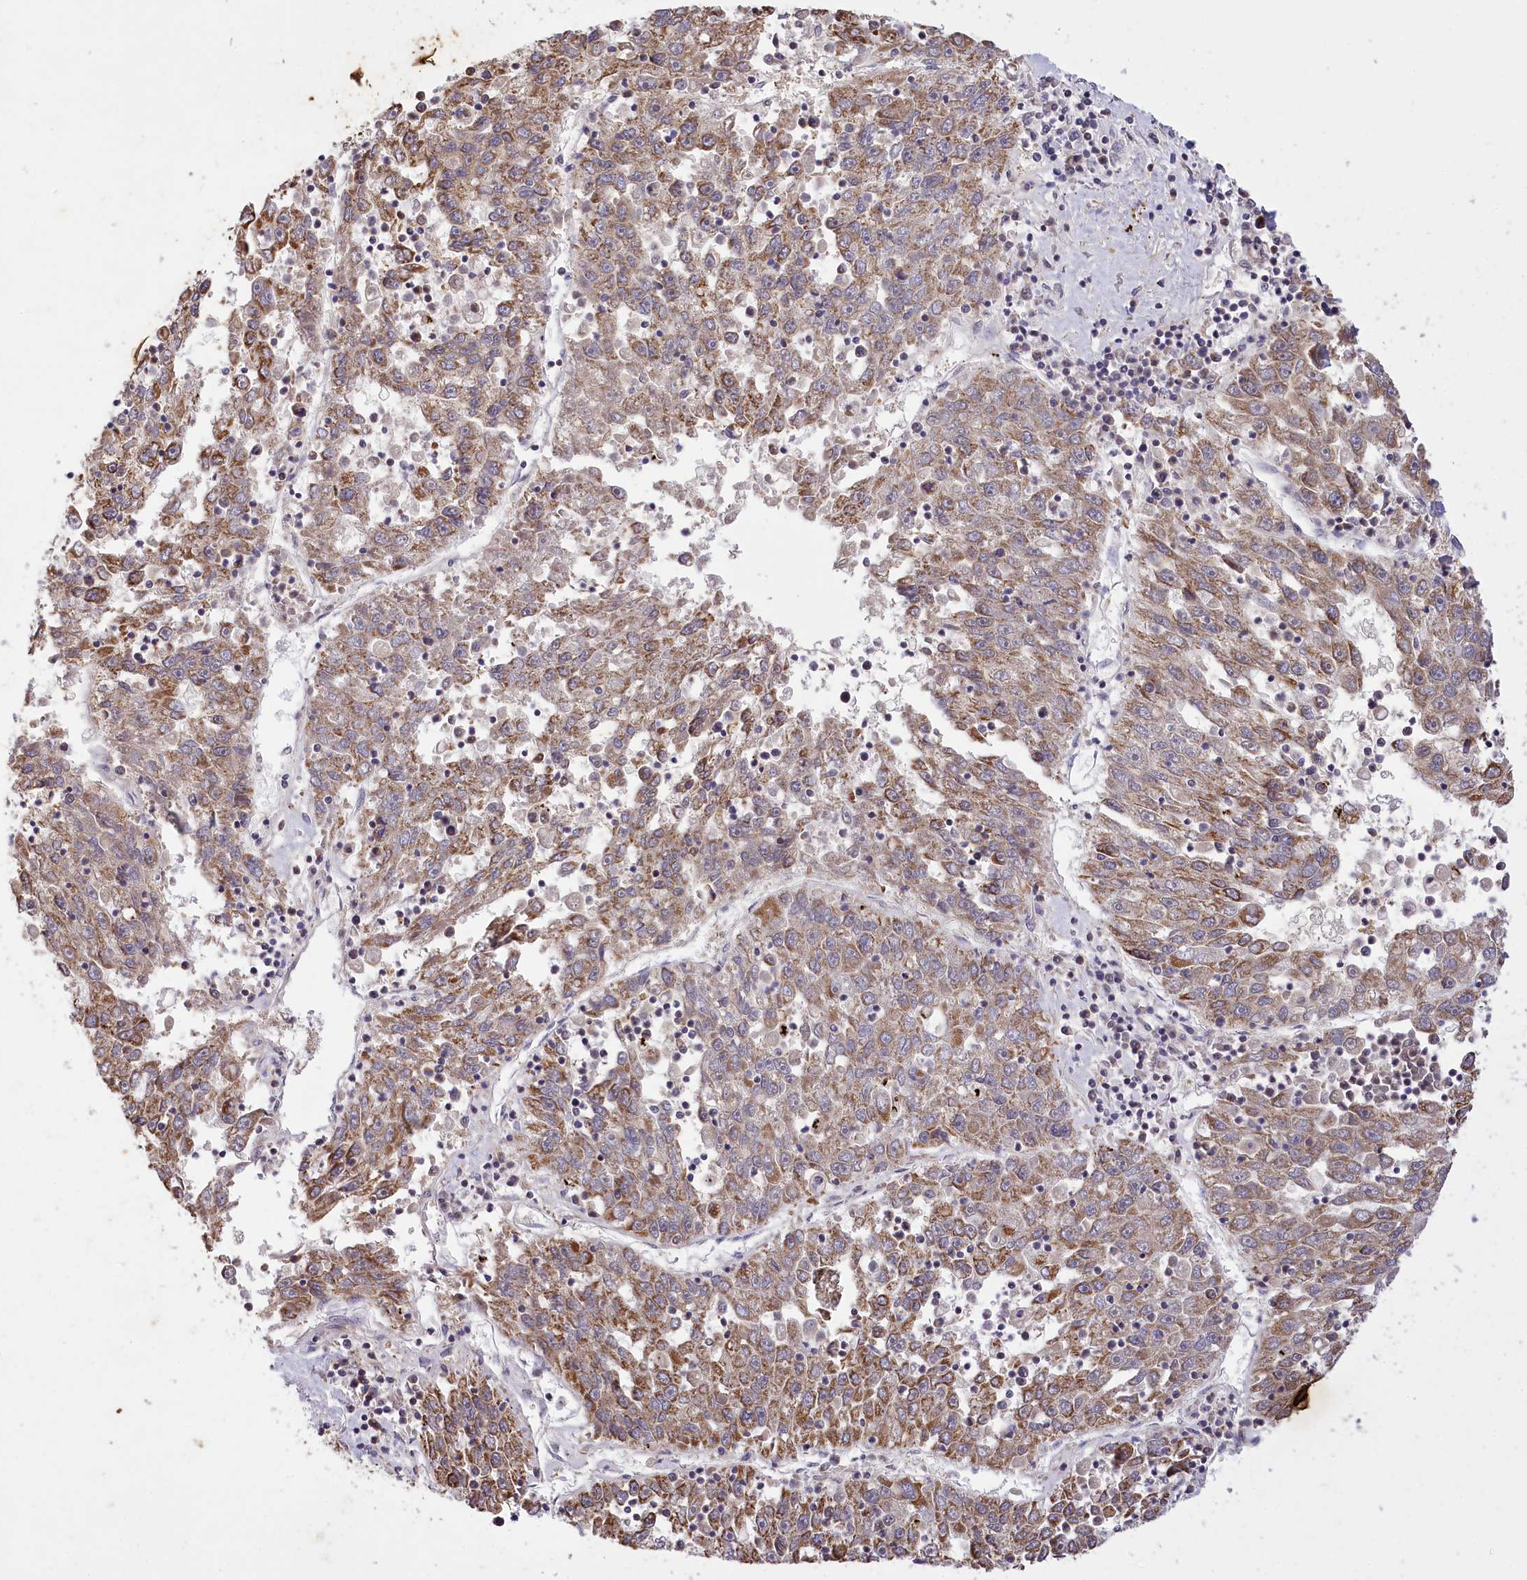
{"staining": {"intensity": "moderate", "quantity": ">75%", "location": "cytoplasmic/membranous"}, "tissue": "liver cancer", "cell_type": "Tumor cells", "image_type": "cancer", "snomed": [{"axis": "morphology", "description": "Carcinoma, Hepatocellular, NOS"}, {"axis": "topography", "description": "Liver"}], "caption": "Tumor cells reveal medium levels of moderate cytoplasmic/membranous expression in about >75% of cells in hepatocellular carcinoma (liver).", "gene": "CARD19", "patient": {"sex": "male", "age": 49}}